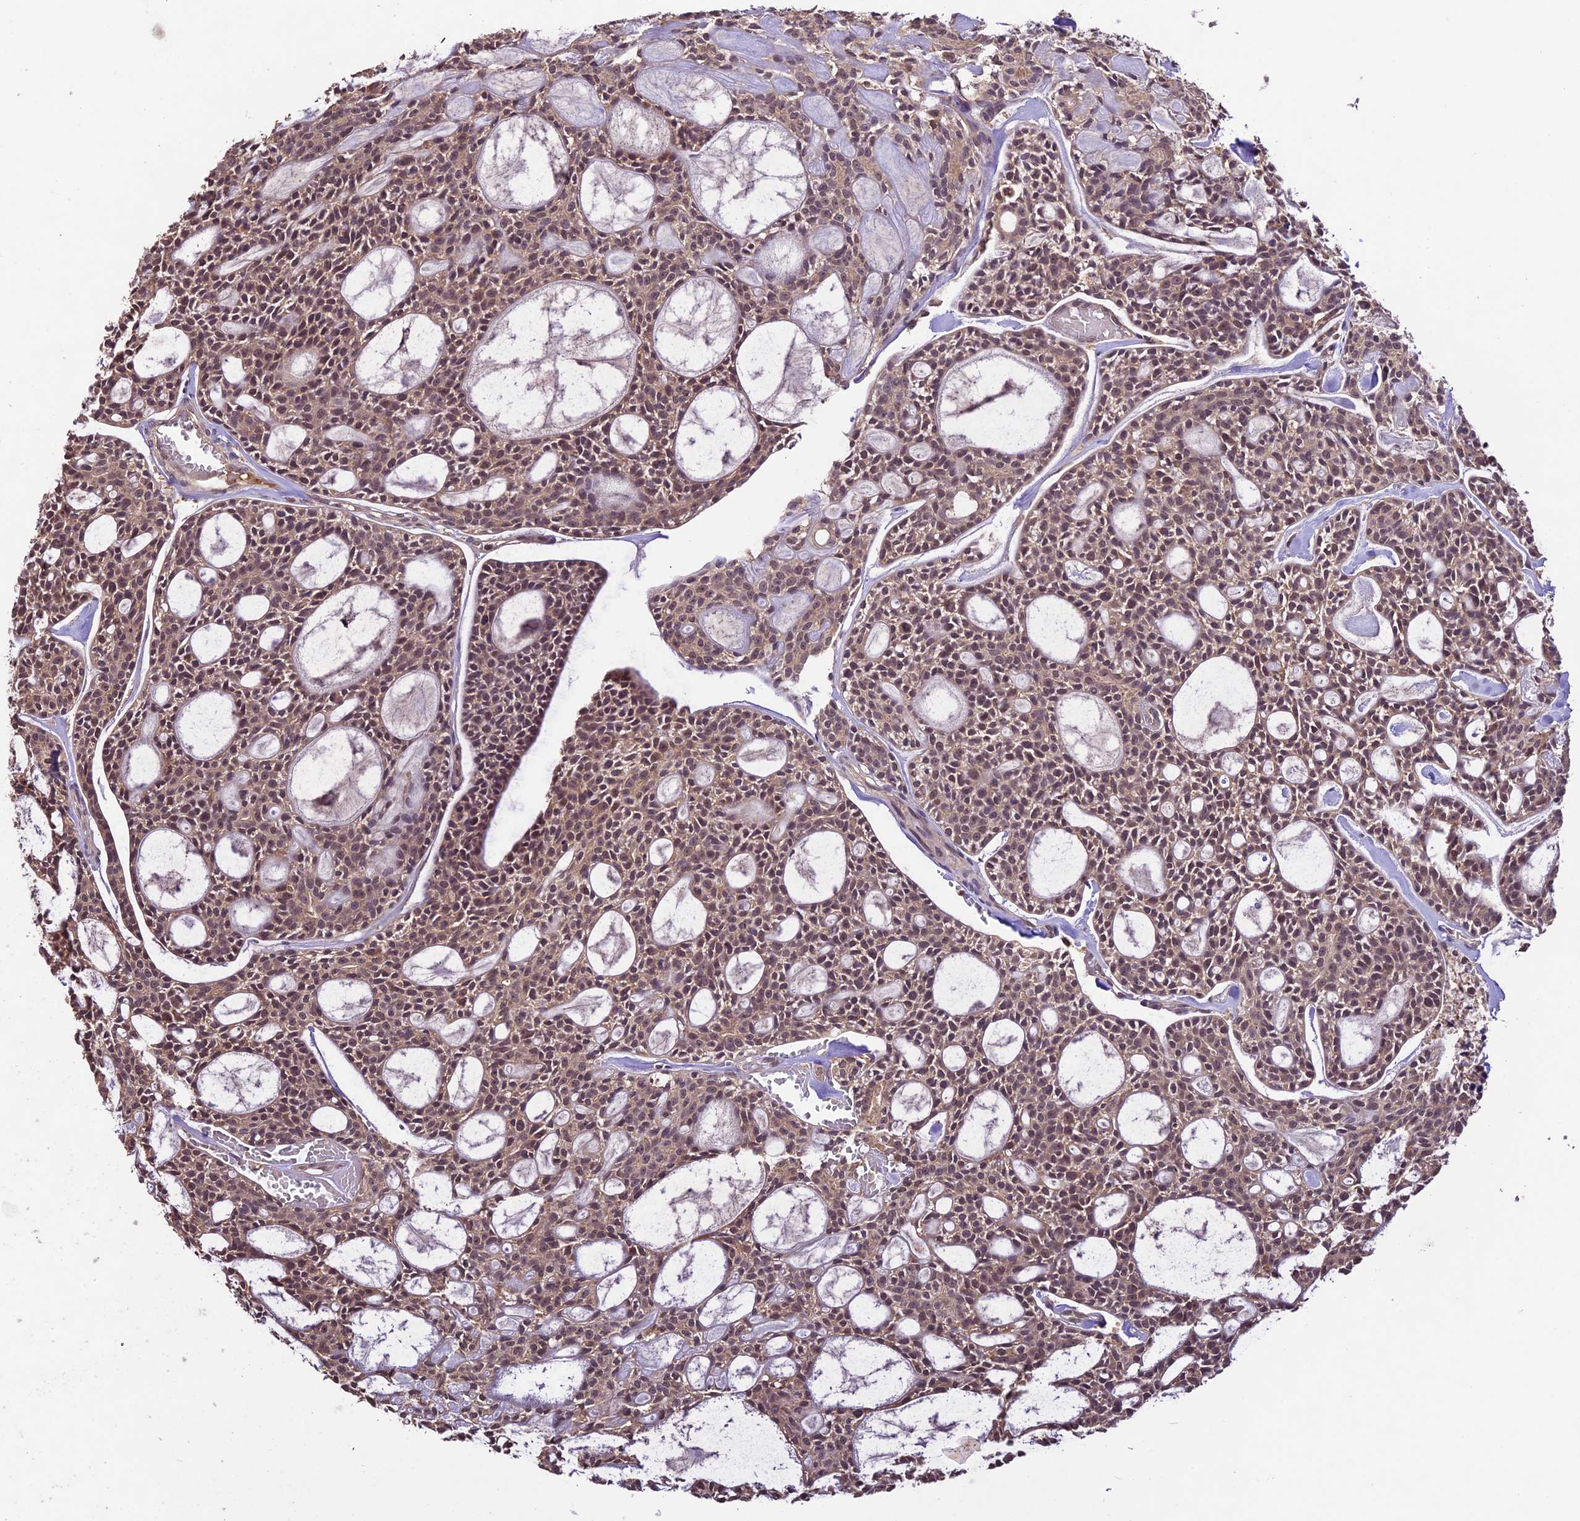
{"staining": {"intensity": "moderate", "quantity": ">75%", "location": "cytoplasmic/membranous,nuclear"}, "tissue": "head and neck cancer", "cell_type": "Tumor cells", "image_type": "cancer", "snomed": [{"axis": "morphology", "description": "Adenocarcinoma, NOS"}, {"axis": "topography", "description": "Salivary gland"}, {"axis": "topography", "description": "Head-Neck"}], "caption": "Immunohistochemical staining of human head and neck cancer reveals medium levels of moderate cytoplasmic/membranous and nuclear staining in approximately >75% of tumor cells.", "gene": "ATP10A", "patient": {"sex": "male", "age": 55}}